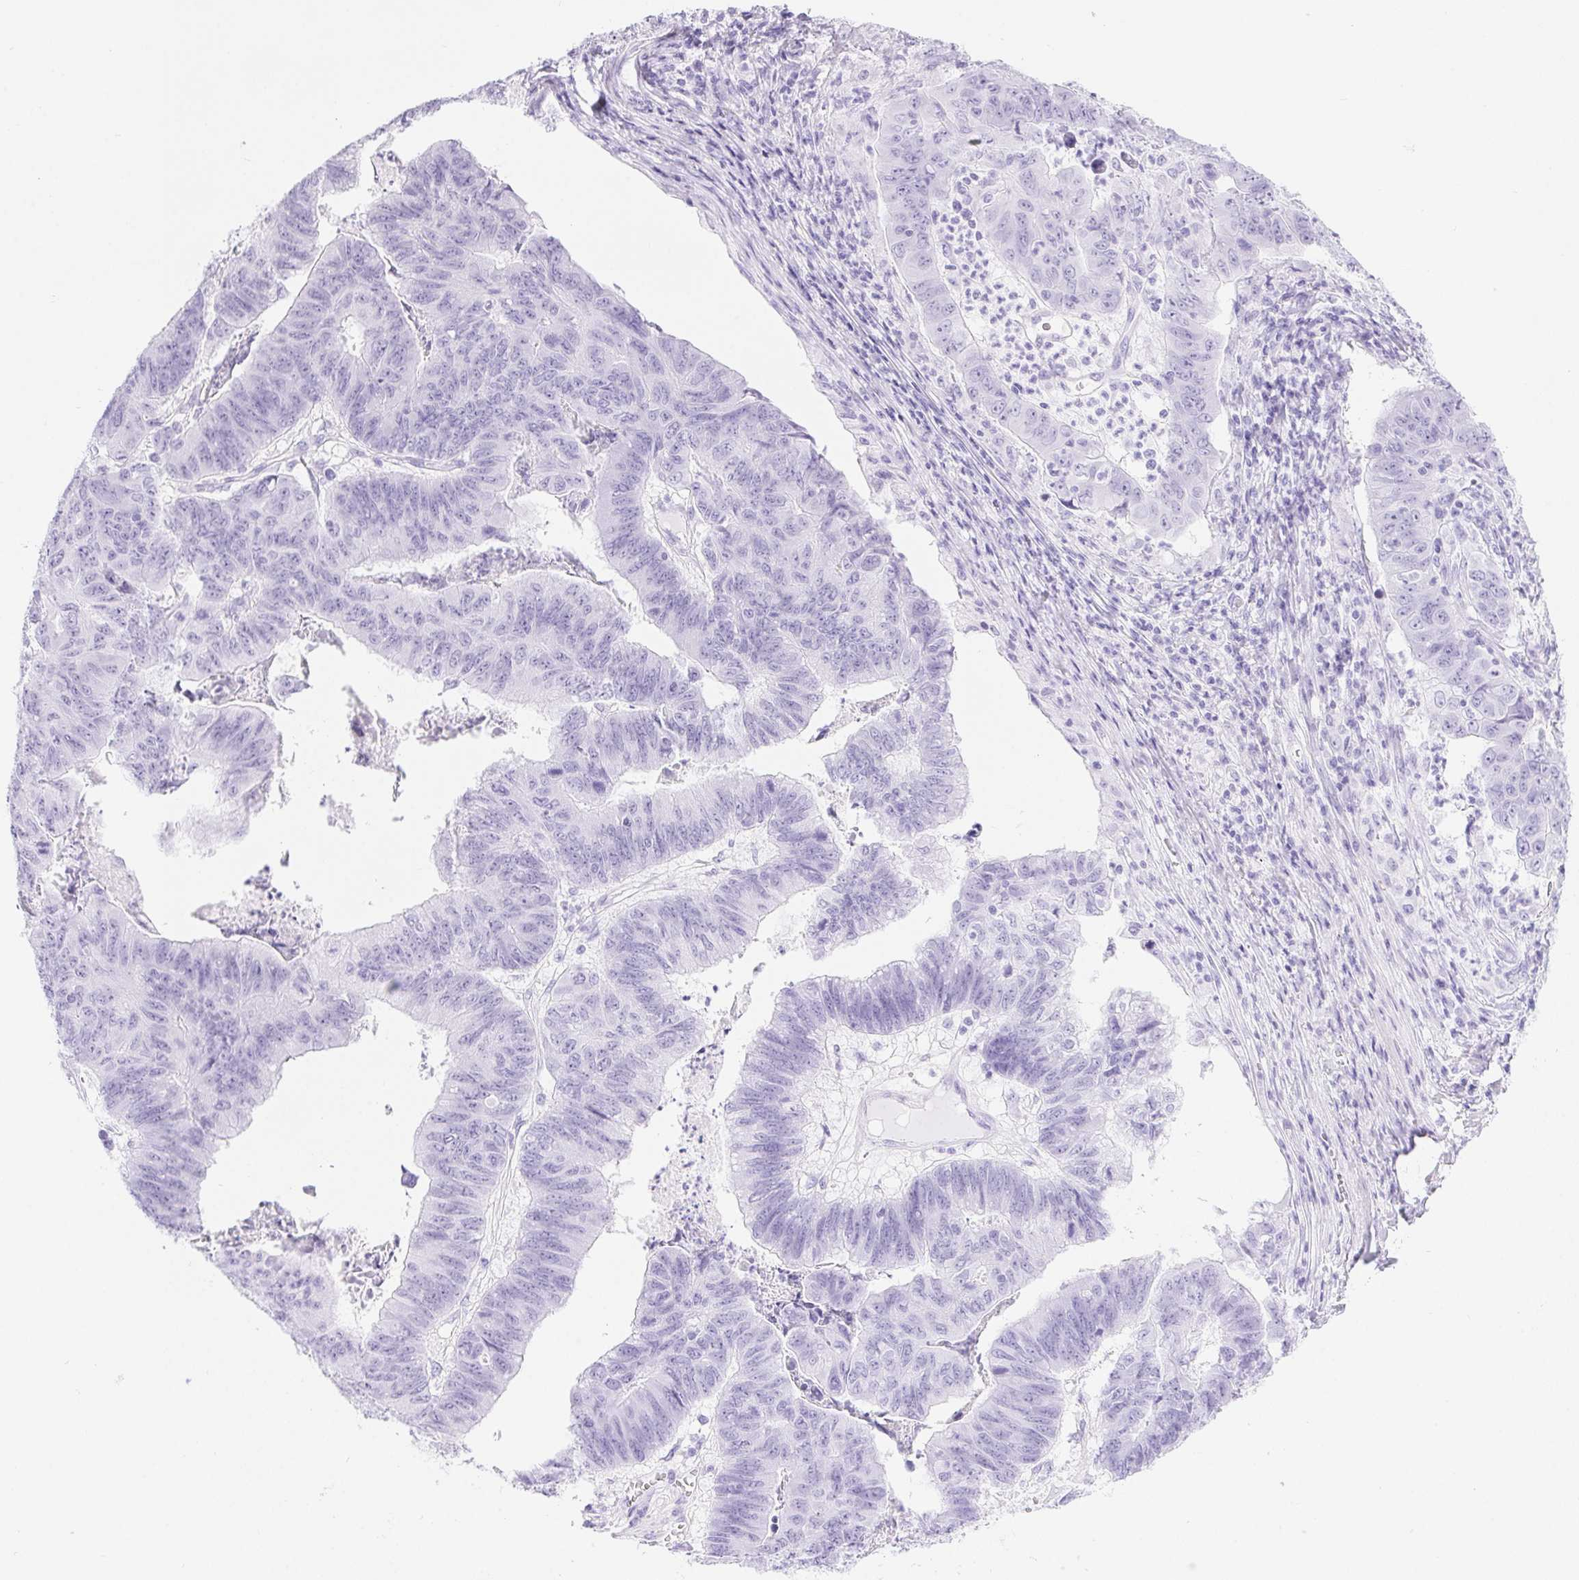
{"staining": {"intensity": "negative", "quantity": "none", "location": "none"}, "tissue": "stomach cancer", "cell_type": "Tumor cells", "image_type": "cancer", "snomed": [{"axis": "morphology", "description": "Adenocarcinoma, NOS"}, {"axis": "topography", "description": "Stomach, lower"}], "caption": "Immunohistochemistry (IHC) of human stomach adenocarcinoma exhibits no staining in tumor cells.", "gene": "ERP27", "patient": {"sex": "male", "age": 77}}